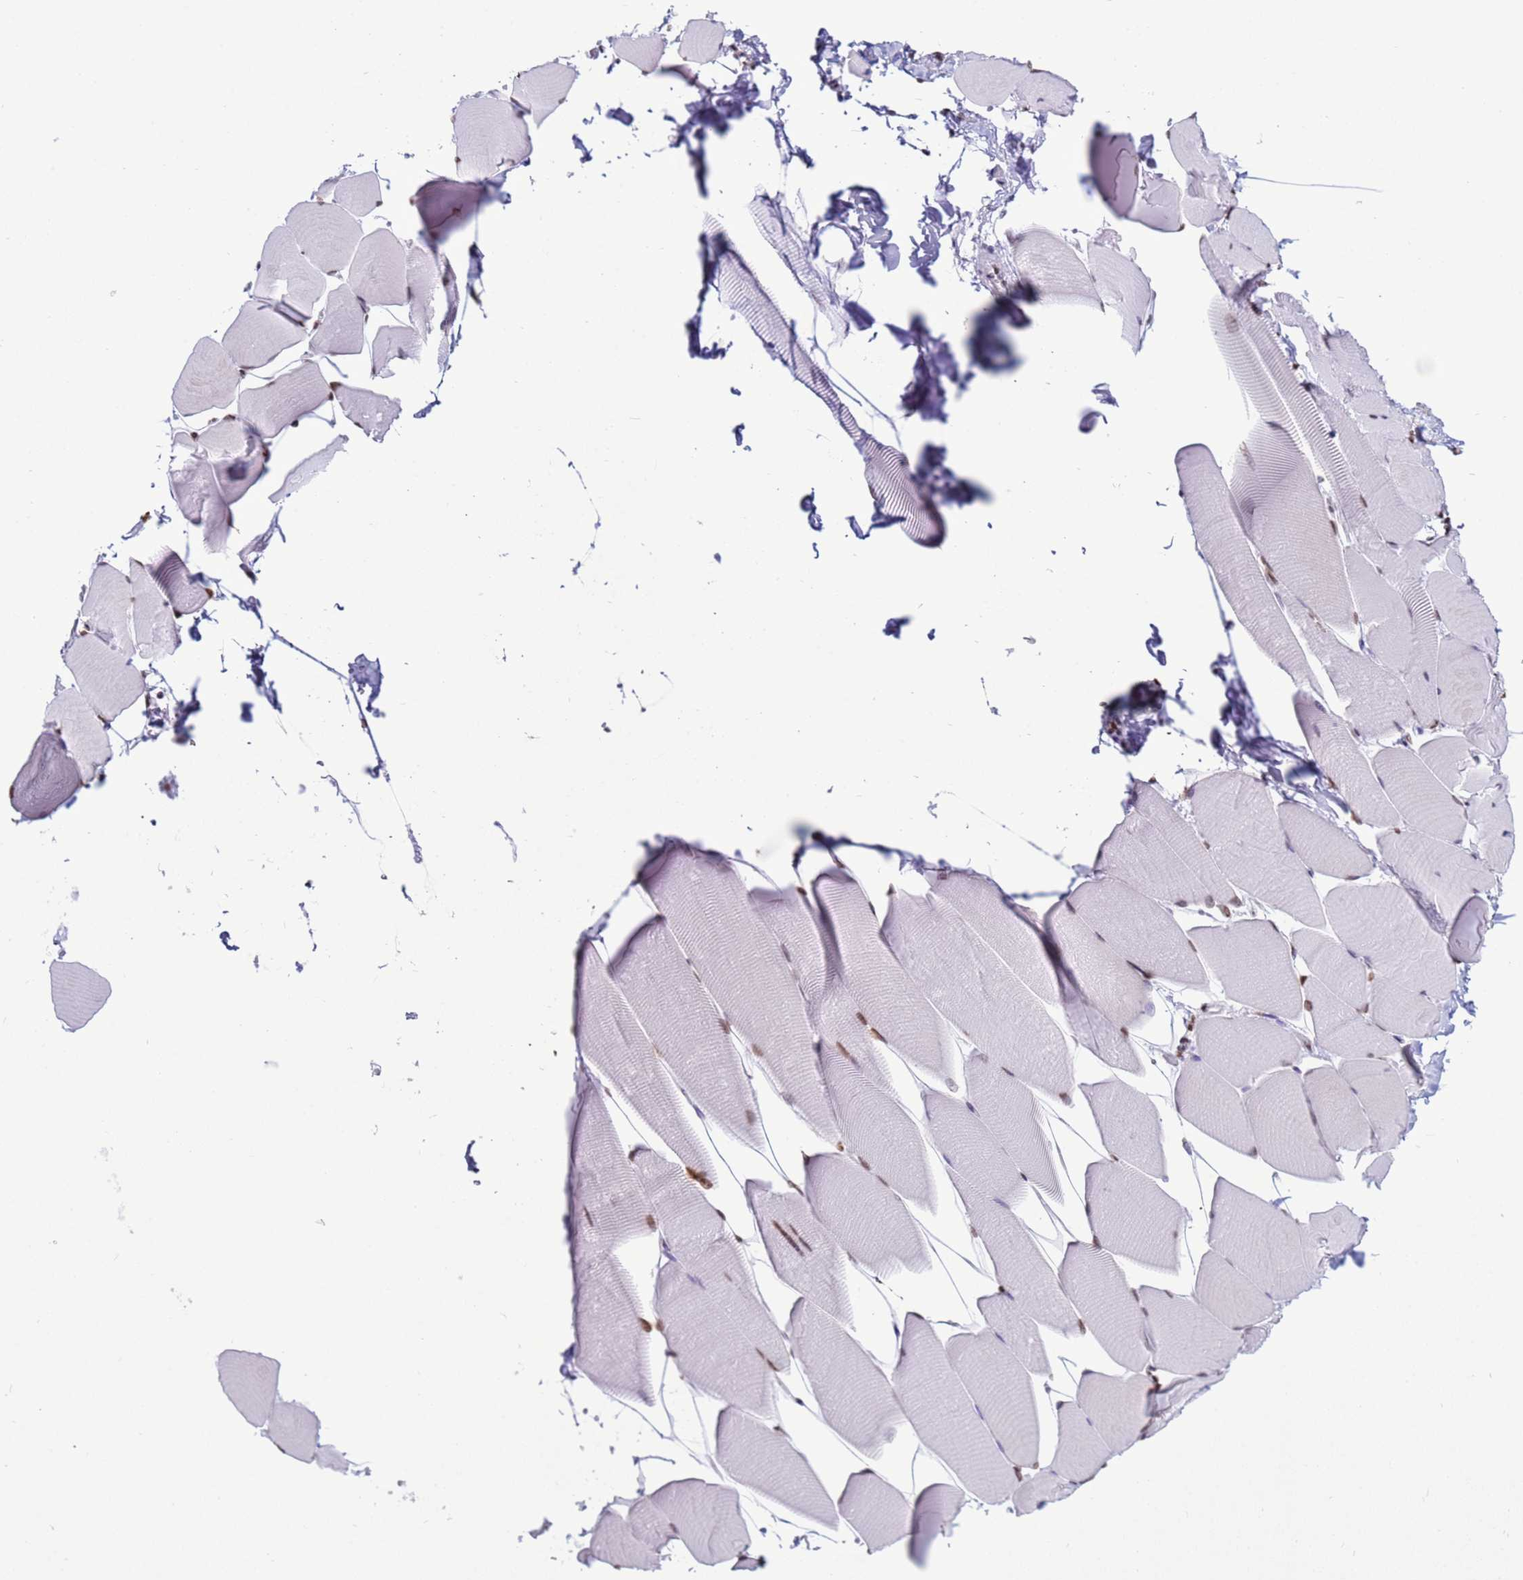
{"staining": {"intensity": "moderate", "quantity": "25%-75%", "location": "nuclear"}, "tissue": "skeletal muscle", "cell_type": "Myocytes", "image_type": "normal", "snomed": [{"axis": "morphology", "description": "Normal tissue, NOS"}, {"axis": "topography", "description": "Skeletal muscle"}], "caption": "Brown immunohistochemical staining in normal skeletal muscle demonstrates moderate nuclear positivity in approximately 25%-75% of myocytes. The staining was performed using DAB (3,3'-diaminobenzidine), with brown indicating positive protein expression. Nuclei are stained blue with hematoxylin.", "gene": "H4C11", "patient": {"sex": "male", "age": 25}}